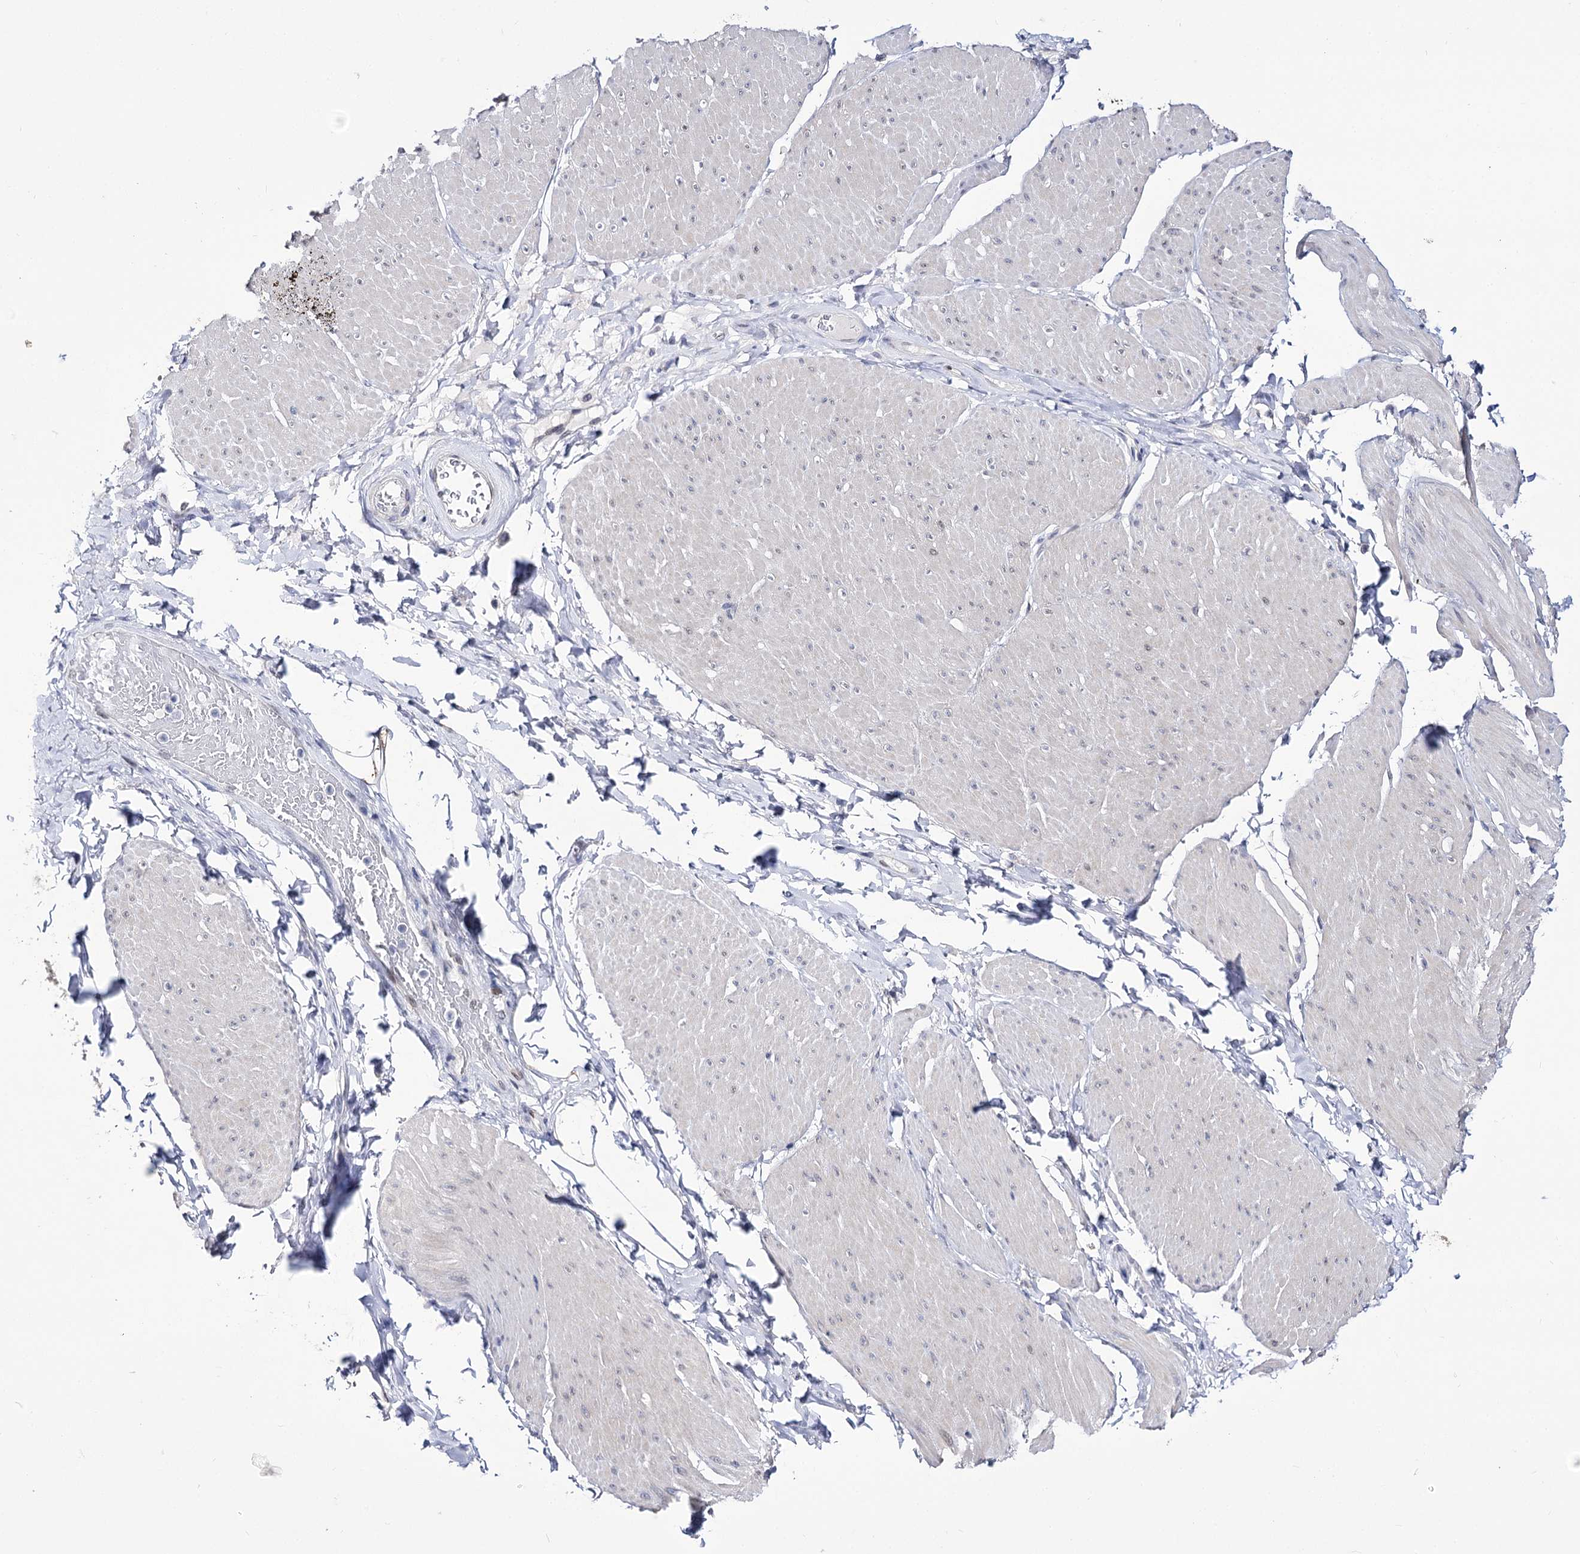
{"staining": {"intensity": "weak", "quantity": "<25%", "location": "cytoplasmic/membranous,nuclear"}, "tissue": "smooth muscle", "cell_type": "Smooth muscle cells", "image_type": "normal", "snomed": [{"axis": "morphology", "description": "Urothelial carcinoma, High grade"}, {"axis": "topography", "description": "Urinary bladder"}], "caption": "The photomicrograph displays no staining of smooth muscle cells in normal smooth muscle.", "gene": "TMEM201", "patient": {"sex": "male", "age": 46}}